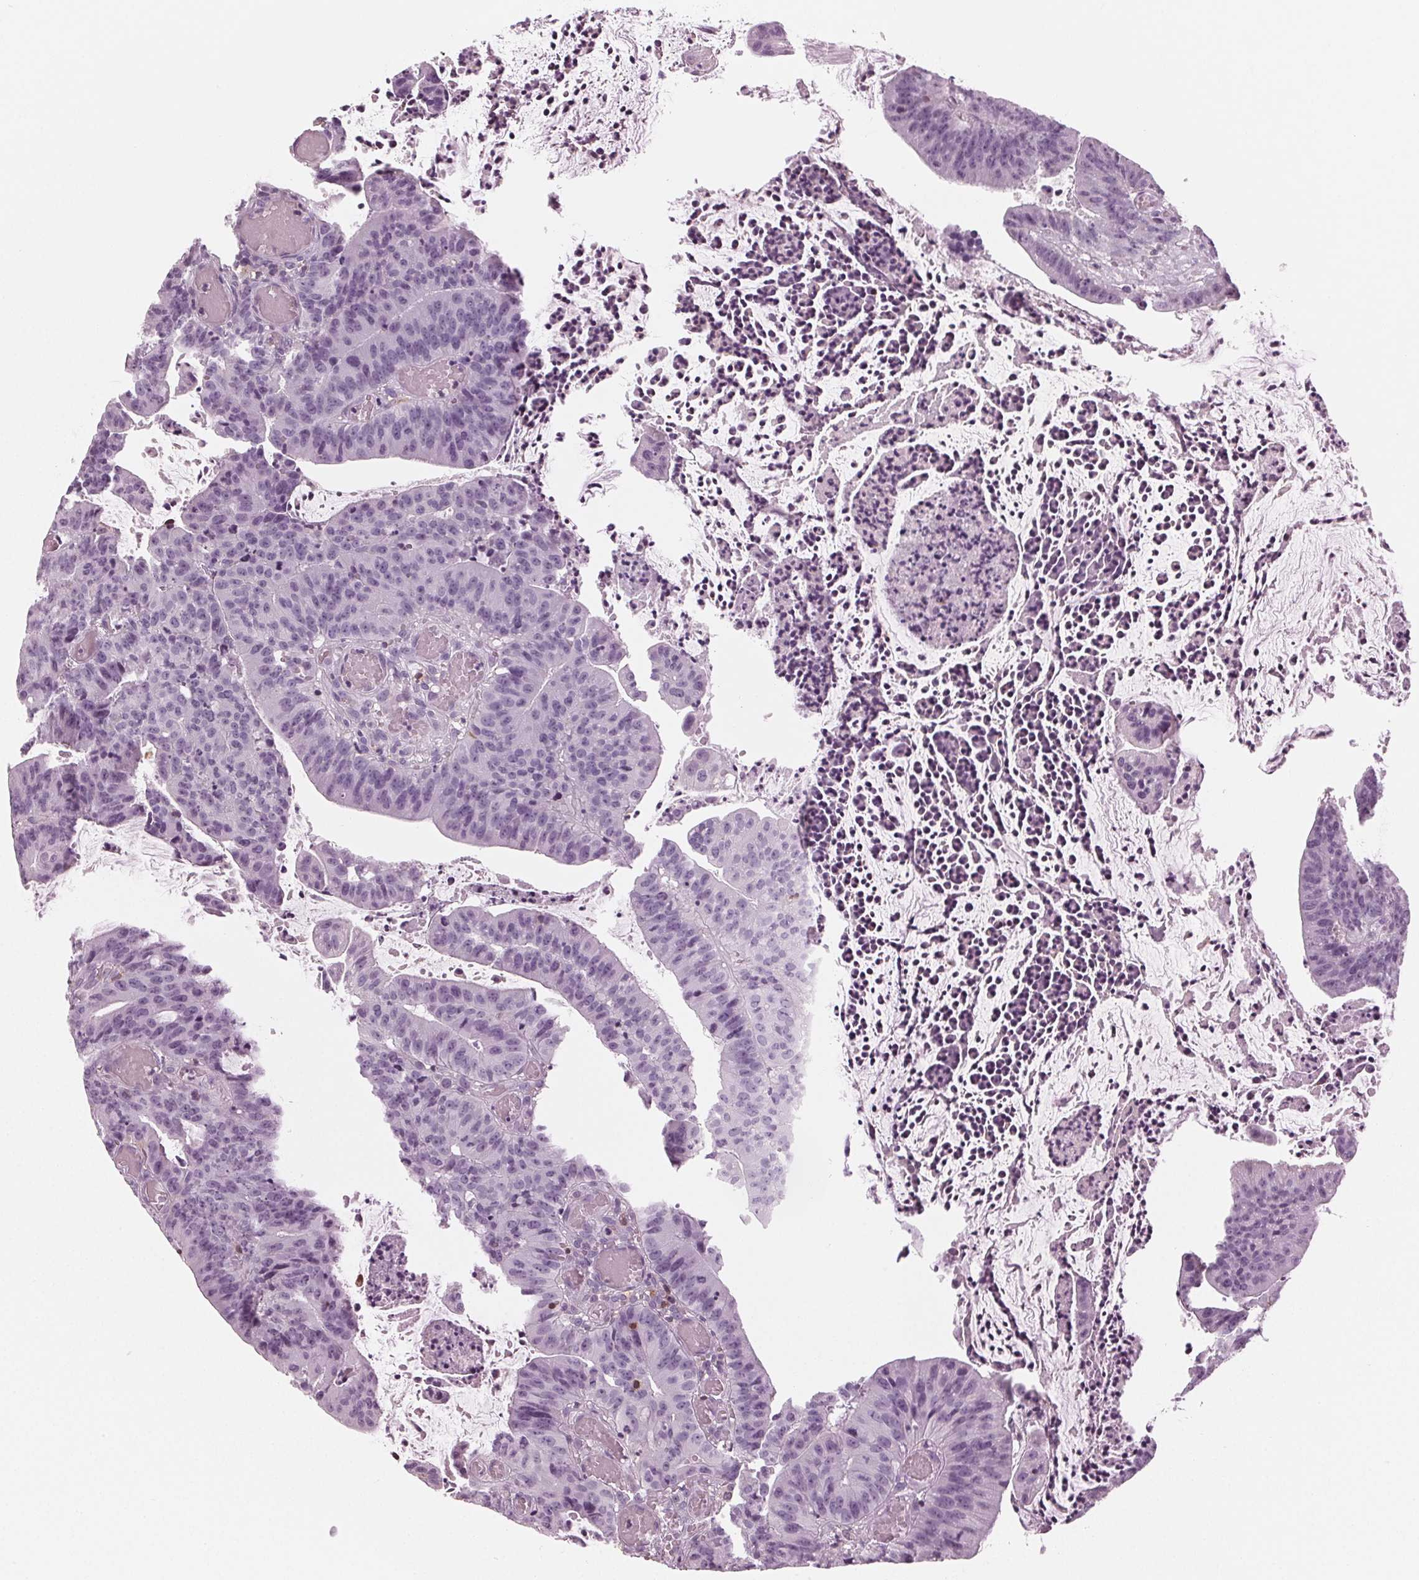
{"staining": {"intensity": "negative", "quantity": "none", "location": "none"}, "tissue": "colorectal cancer", "cell_type": "Tumor cells", "image_type": "cancer", "snomed": [{"axis": "morphology", "description": "Adenocarcinoma, NOS"}, {"axis": "topography", "description": "Colon"}], "caption": "A micrograph of human colorectal adenocarcinoma is negative for staining in tumor cells.", "gene": "BTLA", "patient": {"sex": "female", "age": 78}}